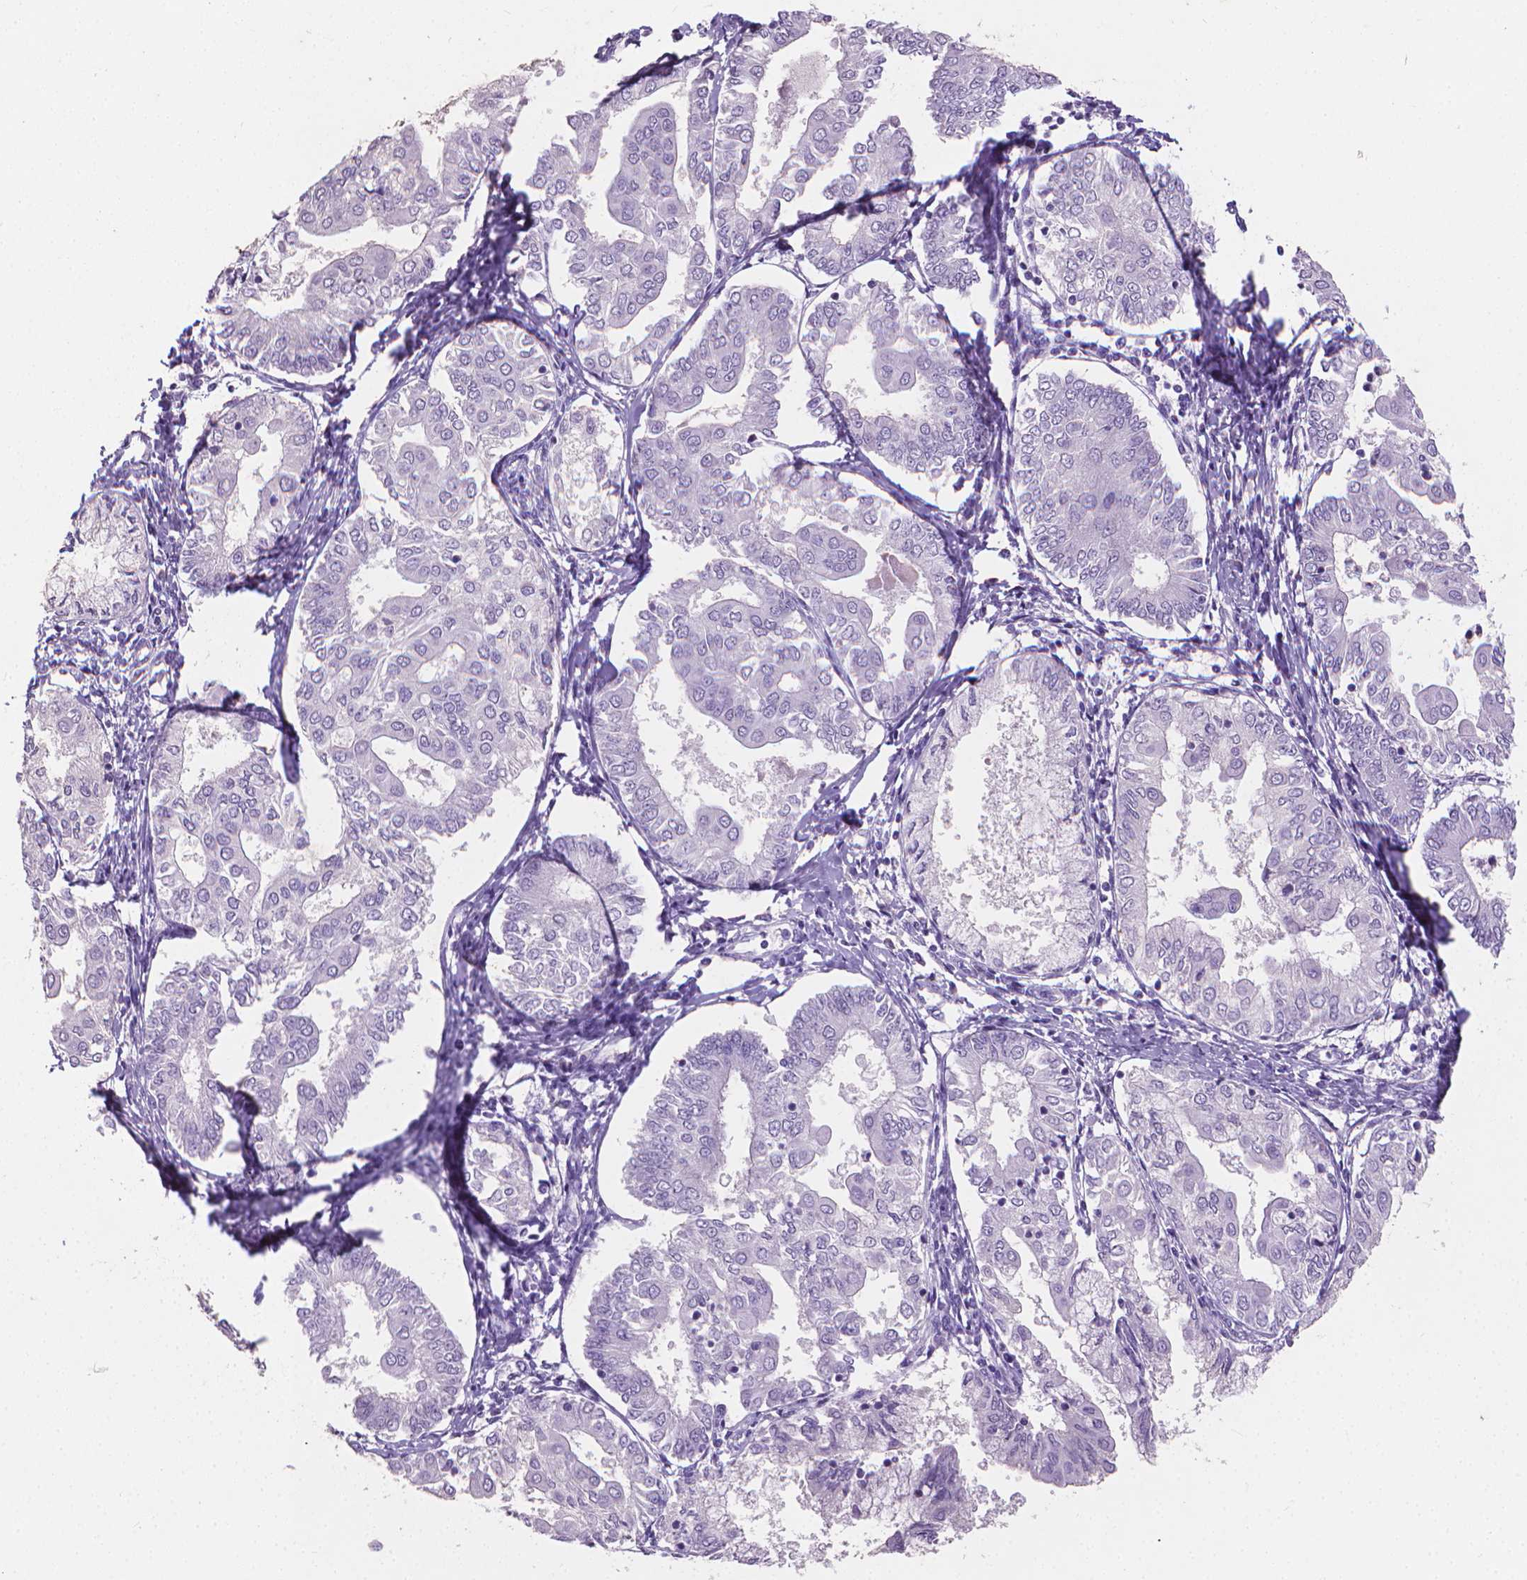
{"staining": {"intensity": "negative", "quantity": "none", "location": "none"}, "tissue": "endometrial cancer", "cell_type": "Tumor cells", "image_type": "cancer", "snomed": [{"axis": "morphology", "description": "Adenocarcinoma, NOS"}, {"axis": "topography", "description": "Endometrium"}], "caption": "High power microscopy image of an immunohistochemistry (IHC) photomicrograph of endometrial cancer, revealing no significant expression in tumor cells.", "gene": "XPNPEP2", "patient": {"sex": "female", "age": 68}}